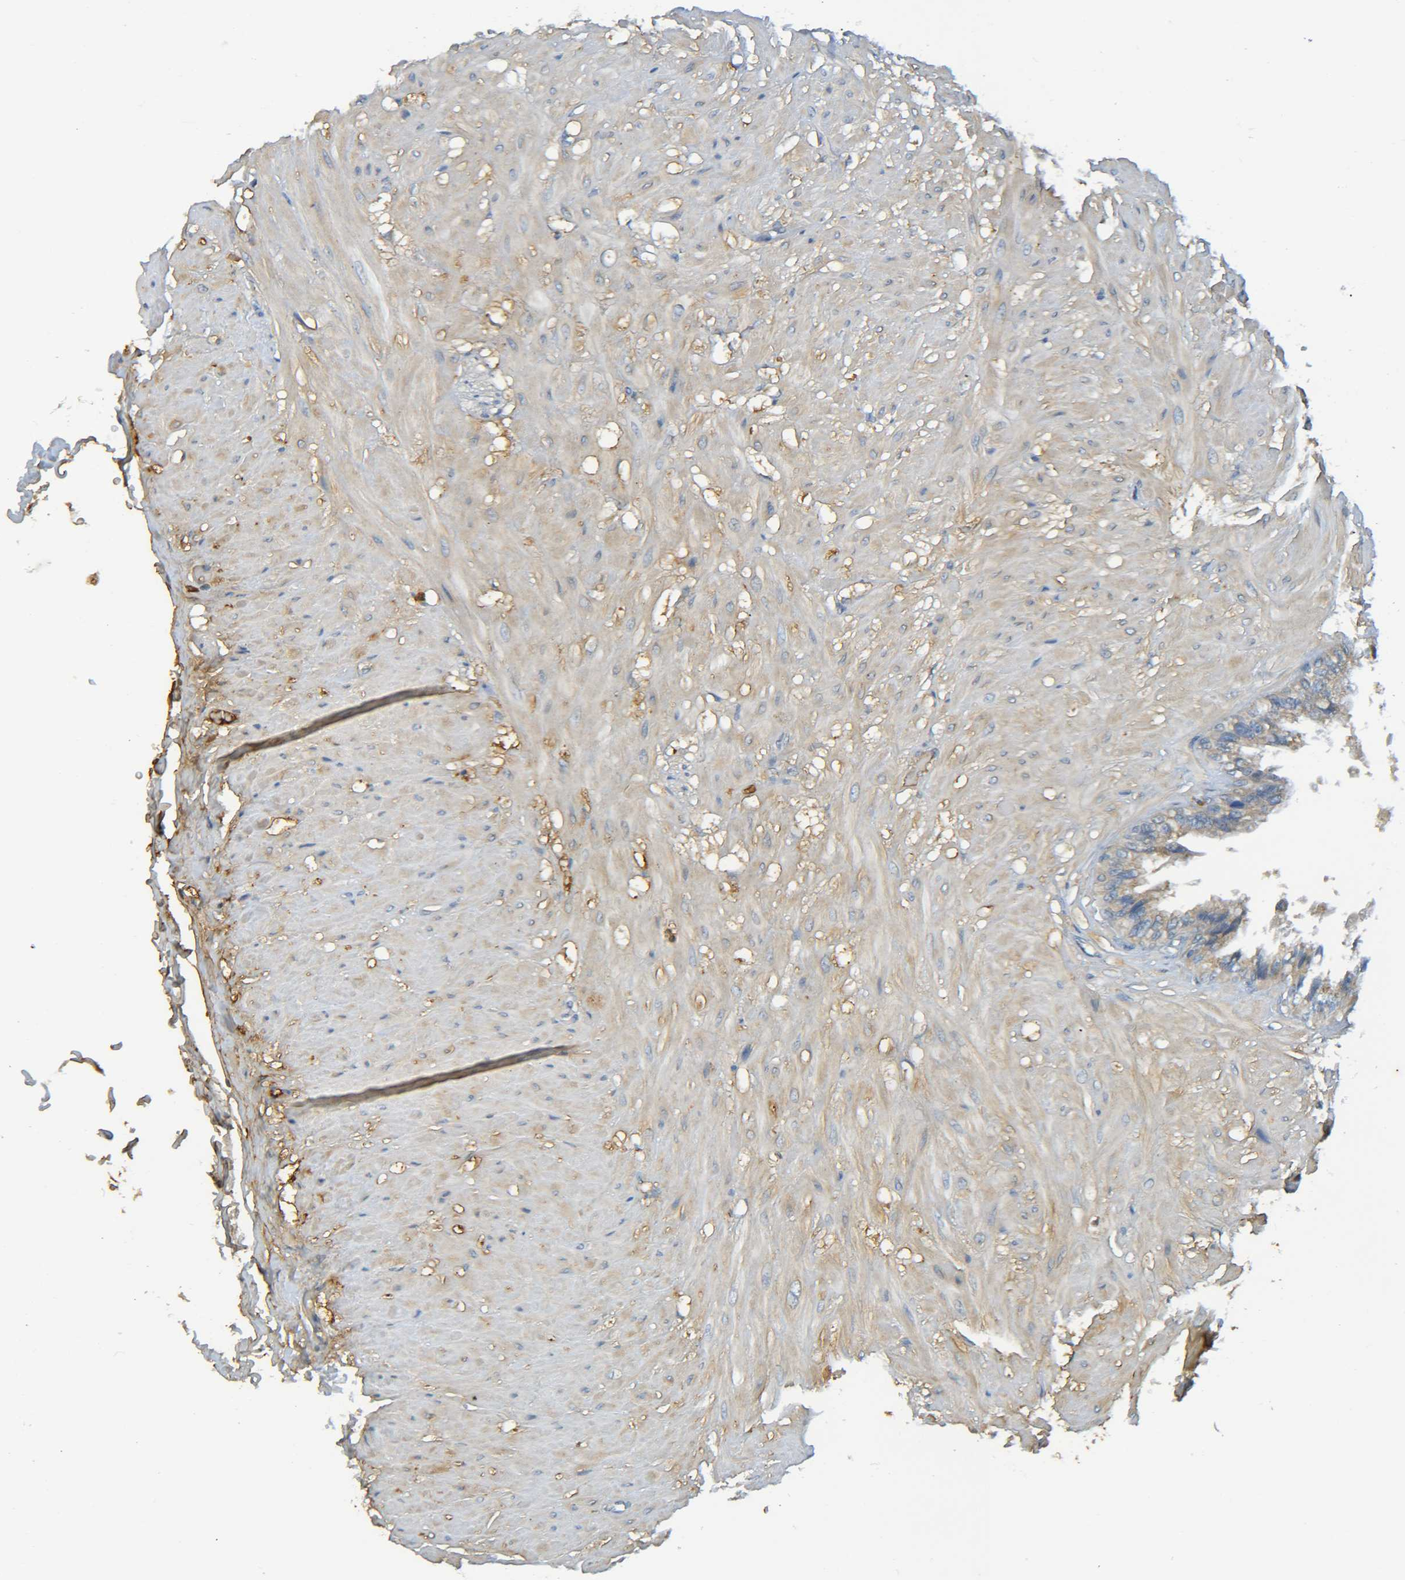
{"staining": {"intensity": "moderate", "quantity": ">75%", "location": "cytoplasmic/membranous"}, "tissue": "seminal vesicle", "cell_type": "Glandular cells", "image_type": "normal", "snomed": [{"axis": "morphology", "description": "Normal tissue, NOS"}, {"axis": "topography", "description": "Seminal veicle"}], "caption": "Immunohistochemical staining of benign human seminal vesicle reveals >75% levels of moderate cytoplasmic/membranous protein staining in about >75% of glandular cells.", "gene": "C1QA", "patient": {"sex": "male", "age": 46}}